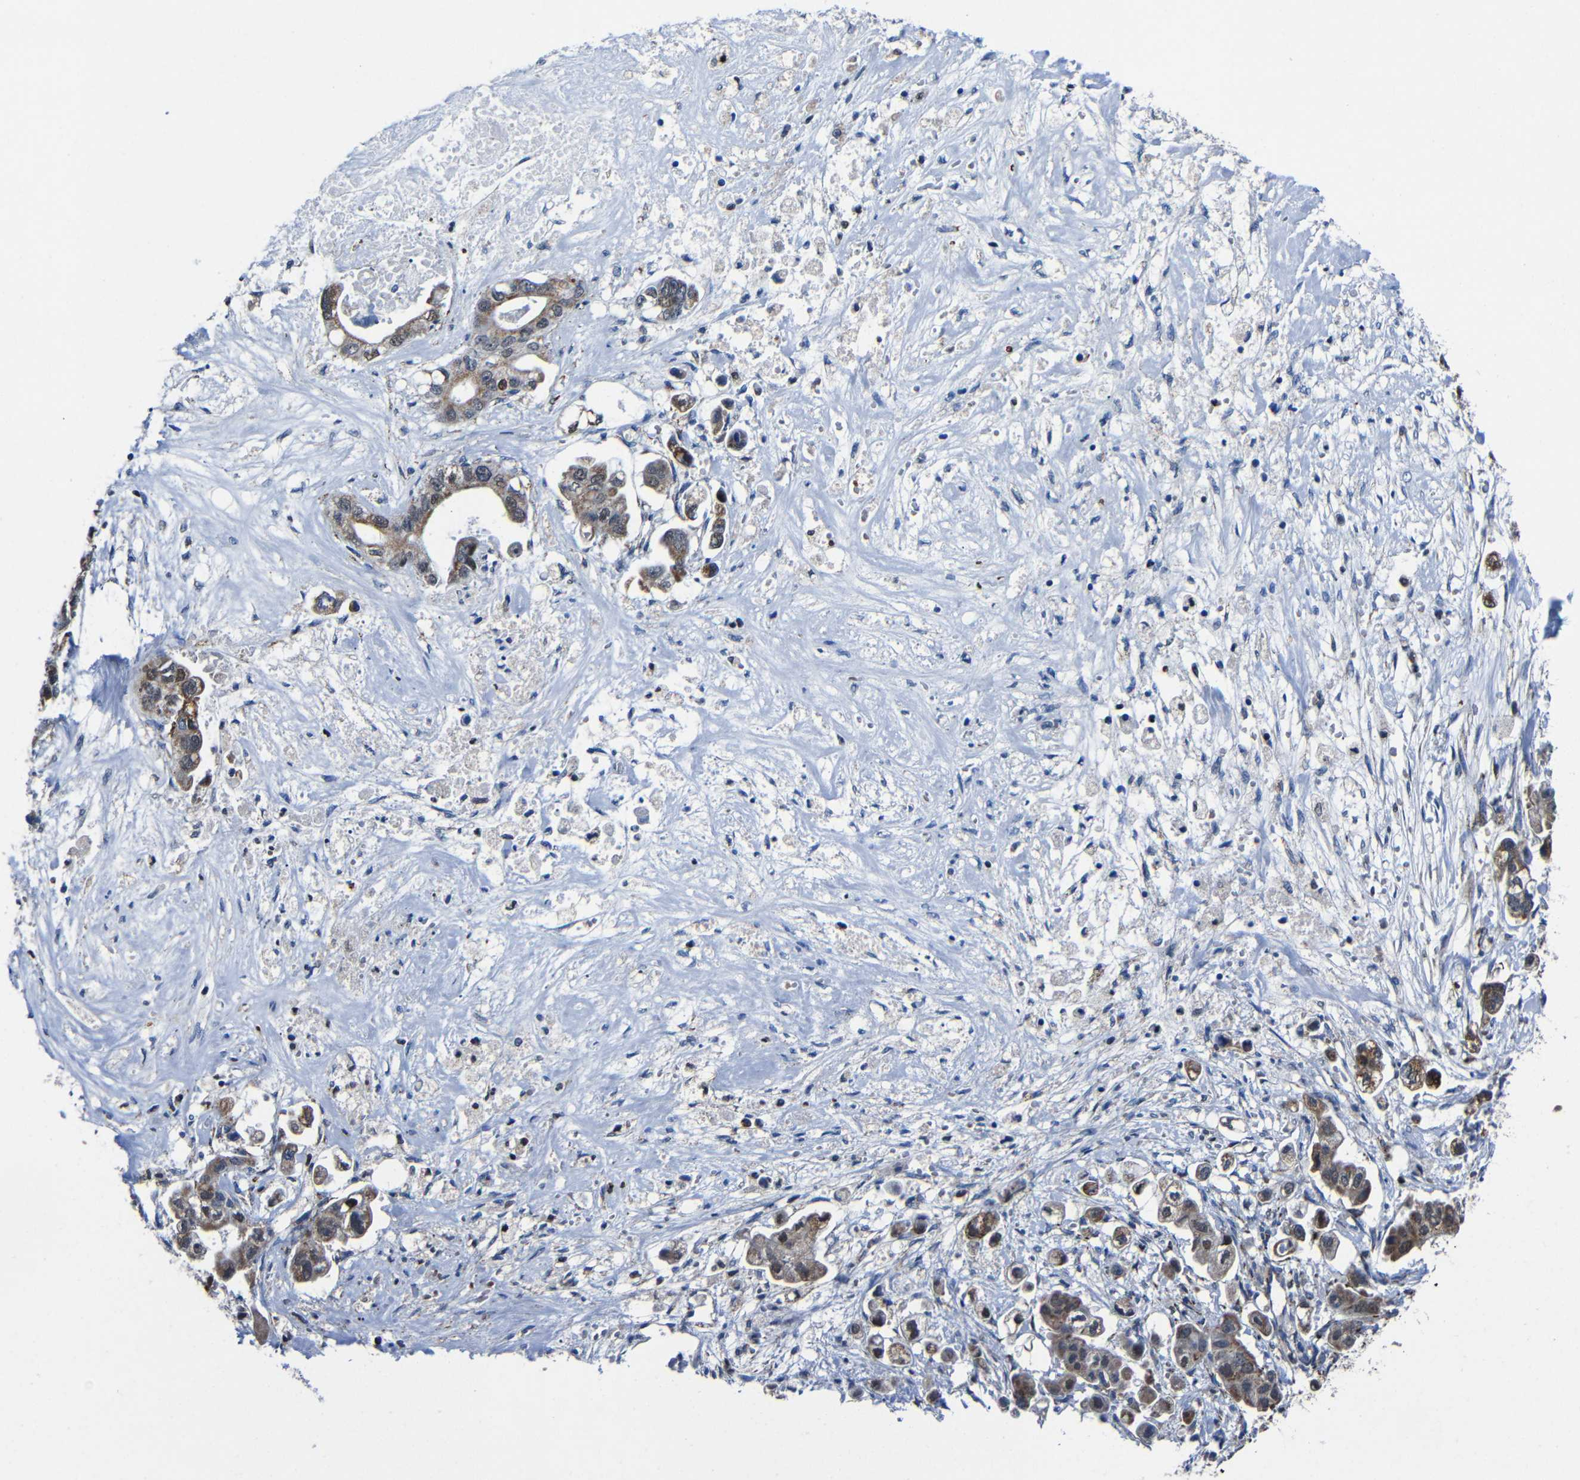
{"staining": {"intensity": "weak", "quantity": ">75%", "location": "cytoplasmic/membranous,nuclear"}, "tissue": "stomach cancer", "cell_type": "Tumor cells", "image_type": "cancer", "snomed": [{"axis": "morphology", "description": "Adenocarcinoma, NOS"}, {"axis": "topography", "description": "Stomach"}], "caption": "Protein staining exhibits weak cytoplasmic/membranous and nuclear positivity in approximately >75% of tumor cells in adenocarcinoma (stomach).", "gene": "CA5B", "patient": {"sex": "male", "age": 62}}